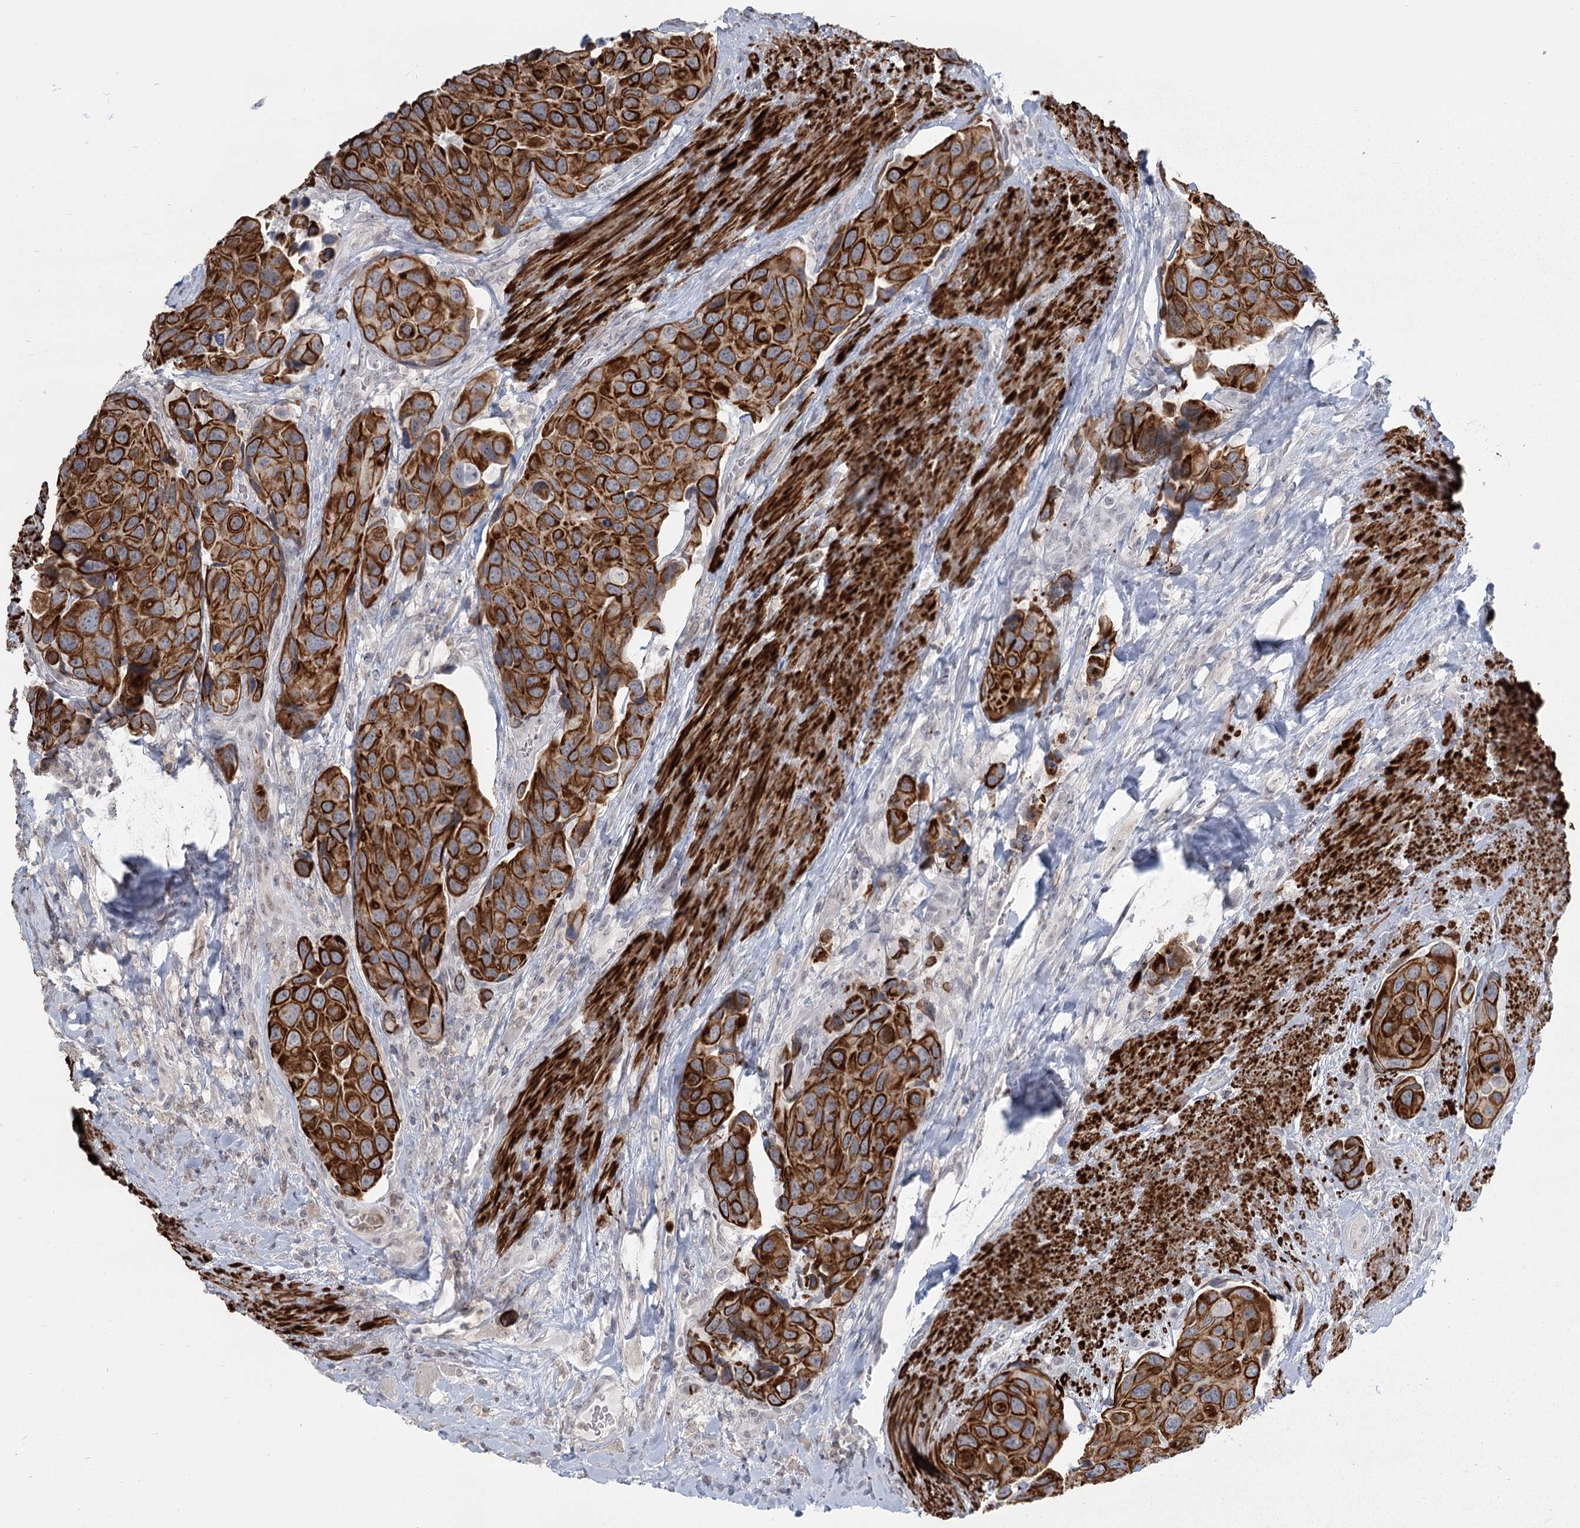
{"staining": {"intensity": "strong", "quantity": ">75%", "location": "cytoplasmic/membranous"}, "tissue": "urothelial cancer", "cell_type": "Tumor cells", "image_type": "cancer", "snomed": [{"axis": "morphology", "description": "Urothelial carcinoma, High grade"}, {"axis": "topography", "description": "Urinary bladder"}], "caption": "A micrograph of high-grade urothelial carcinoma stained for a protein exhibits strong cytoplasmic/membranous brown staining in tumor cells.", "gene": "TMEM70", "patient": {"sex": "male", "age": 74}}